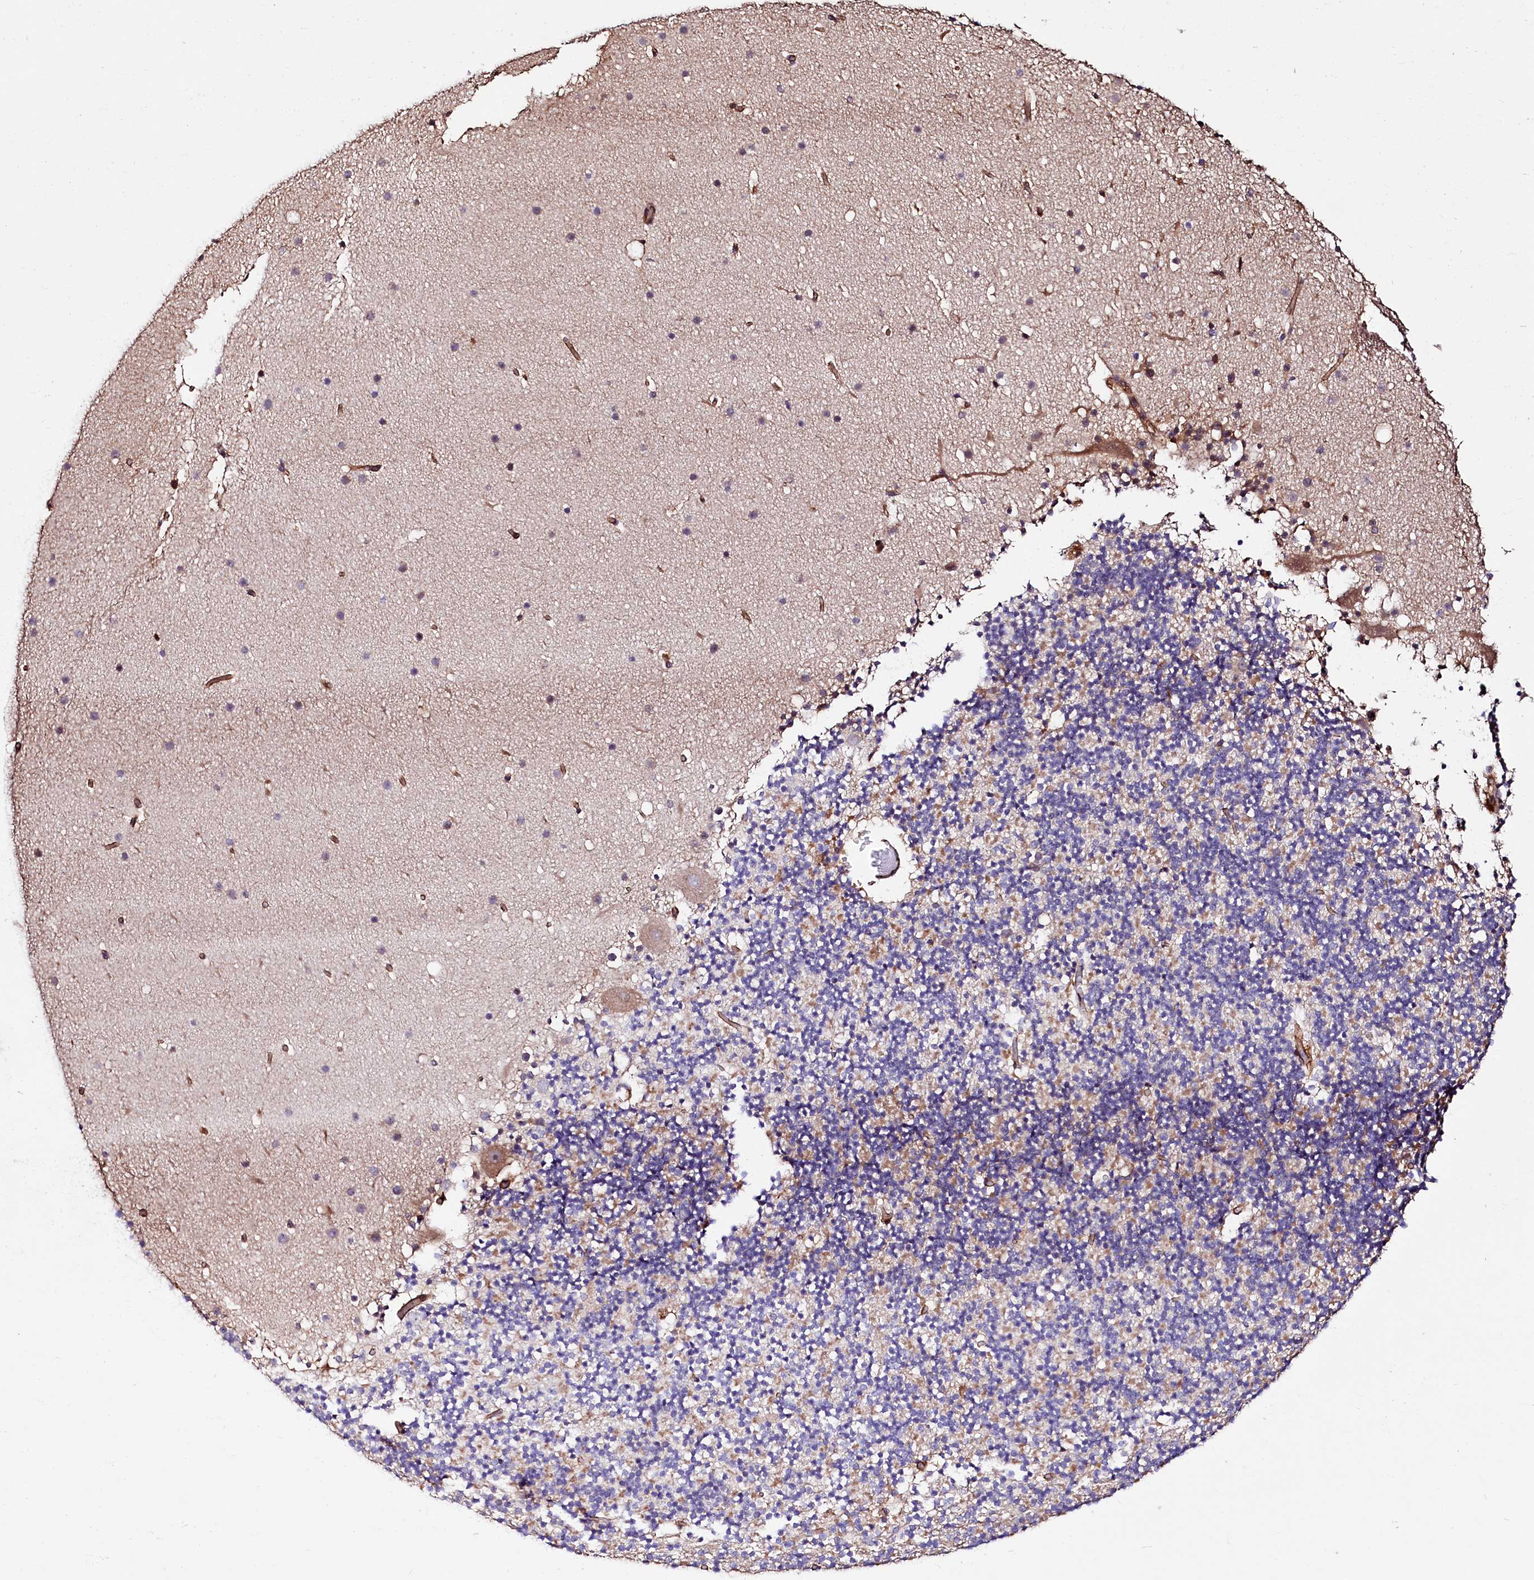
{"staining": {"intensity": "negative", "quantity": "none", "location": "none"}, "tissue": "cerebellum", "cell_type": "Cells in granular layer", "image_type": "normal", "snomed": [{"axis": "morphology", "description": "Normal tissue, NOS"}, {"axis": "topography", "description": "Cerebellum"}], "caption": "The micrograph demonstrates no staining of cells in granular layer in benign cerebellum. The staining was performed using DAB to visualize the protein expression in brown, while the nuclei were stained in blue with hematoxylin (Magnification: 20x).", "gene": "KLHDC4", "patient": {"sex": "male", "age": 57}}